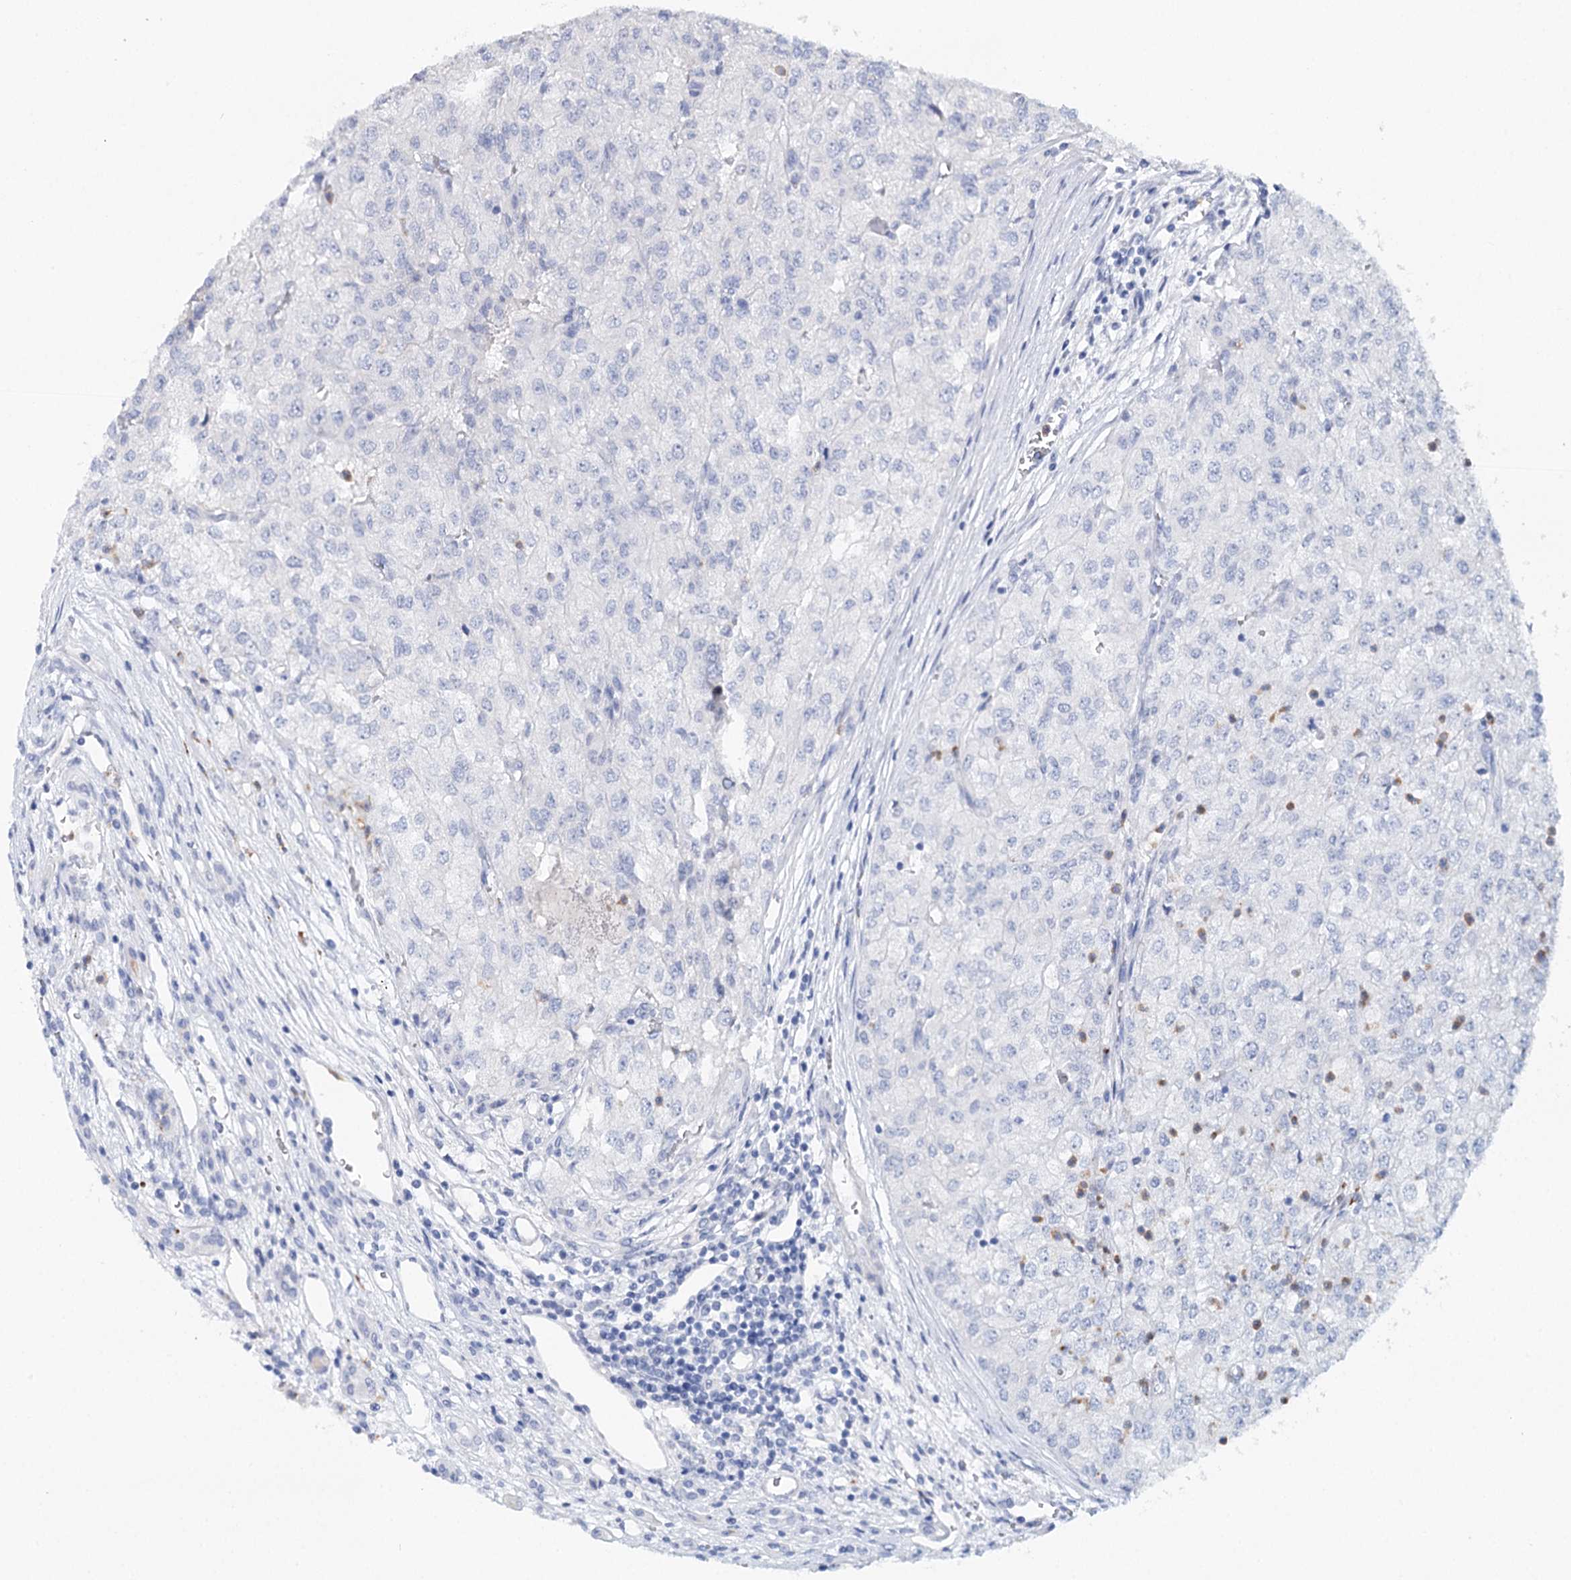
{"staining": {"intensity": "negative", "quantity": "none", "location": "none"}, "tissue": "renal cancer", "cell_type": "Tumor cells", "image_type": "cancer", "snomed": [{"axis": "morphology", "description": "Adenocarcinoma, NOS"}, {"axis": "topography", "description": "Kidney"}], "caption": "Immunohistochemistry (IHC) image of neoplastic tissue: adenocarcinoma (renal) stained with DAB displays no significant protein expression in tumor cells.", "gene": "CEACAM8", "patient": {"sex": "female", "age": 54}}